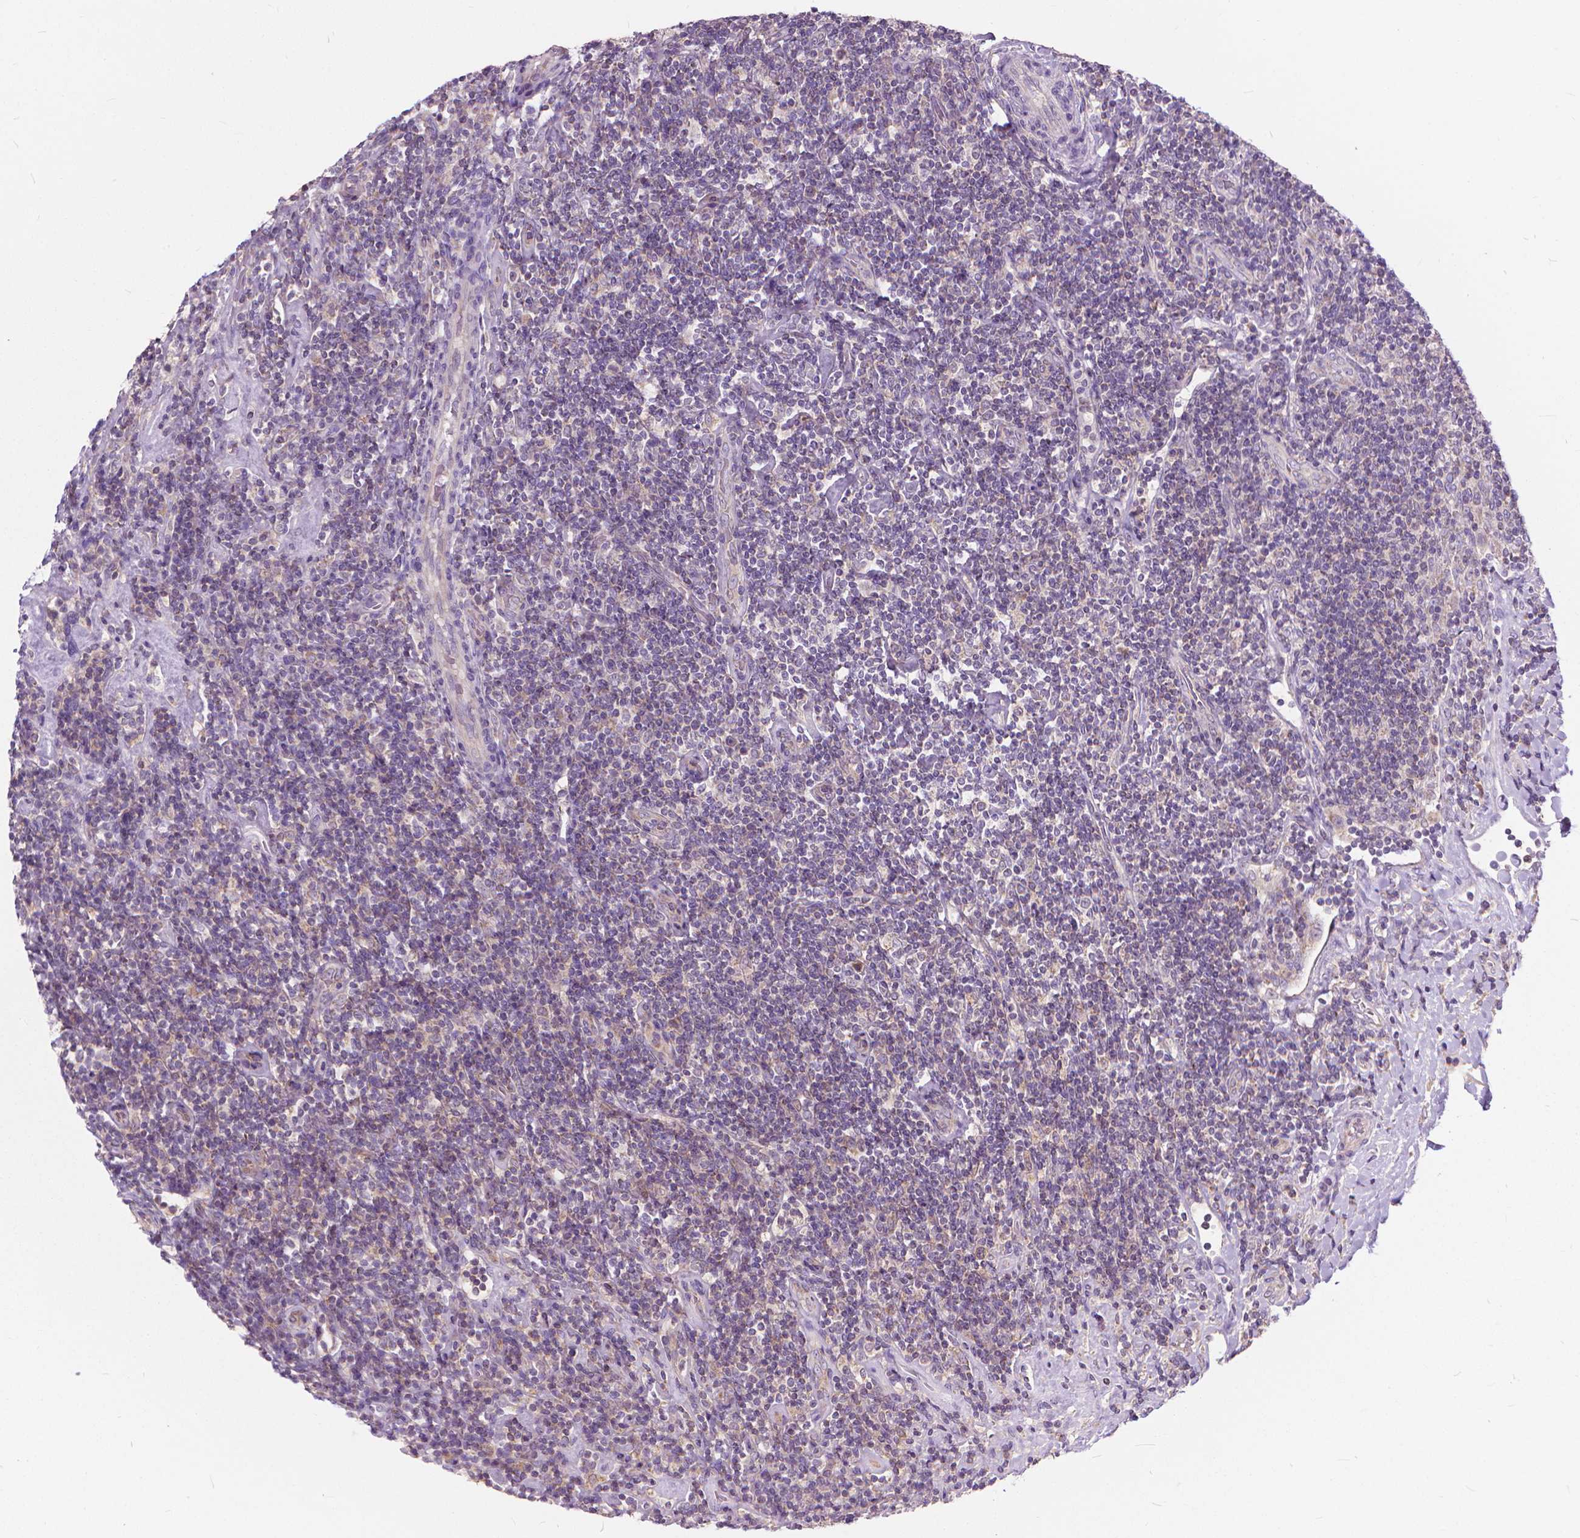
{"staining": {"intensity": "negative", "quantity": "none", "location": "none"}, "tissue": "lymphoma", "cell_type": "Tumor cells", "image_type": "cancer", "snomed": [{"axis": "morphology", "description": "Hodgkin's disease, NOS"}, {"axis": "topography", "description": "Lymph node"}], "caption": "This is an IHC image of human Hodgkin's disease. There is no staining in tumor cells.", "gene": "NUDT1", "patient": {"sex": "male", "age": 40}}